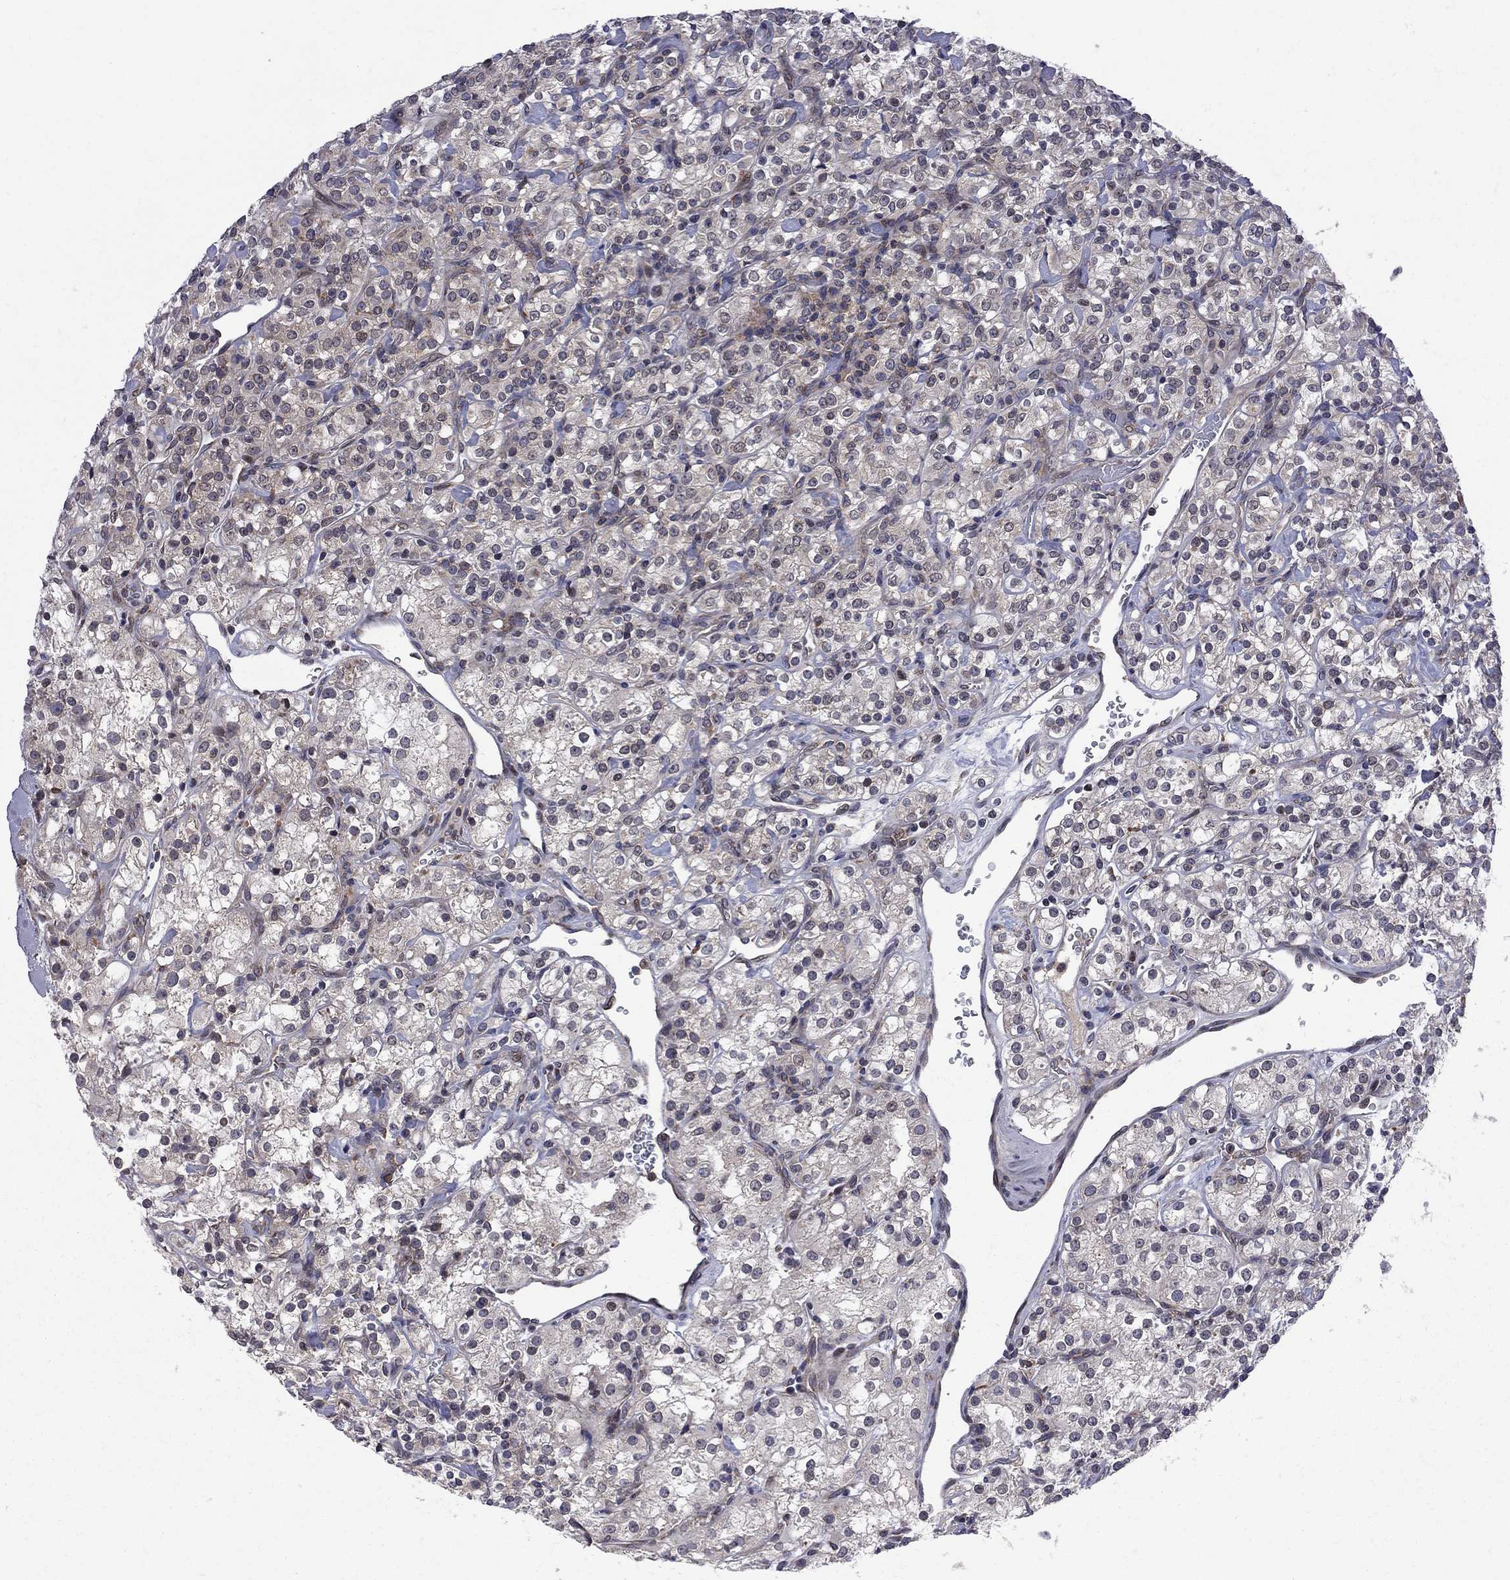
{"staining": {"intensity": "weak", "quantity": "<25%", "location": "cytoplasmic/membranous"}, "tissue": "renal cancer", "cell_type": "Tumor cells", "image_type": "cancer", "snomed": [{"axis": "morphology", "description": "Adenocarcinoma, NOS"}, {"axis": "topography", "description": "Kidney"}], "caption": "There is no significant expression in tumor cells of adenocarcinoma (renal).", "gene": "CNOT11", "patient": {"sex": "male", "age": 77}}